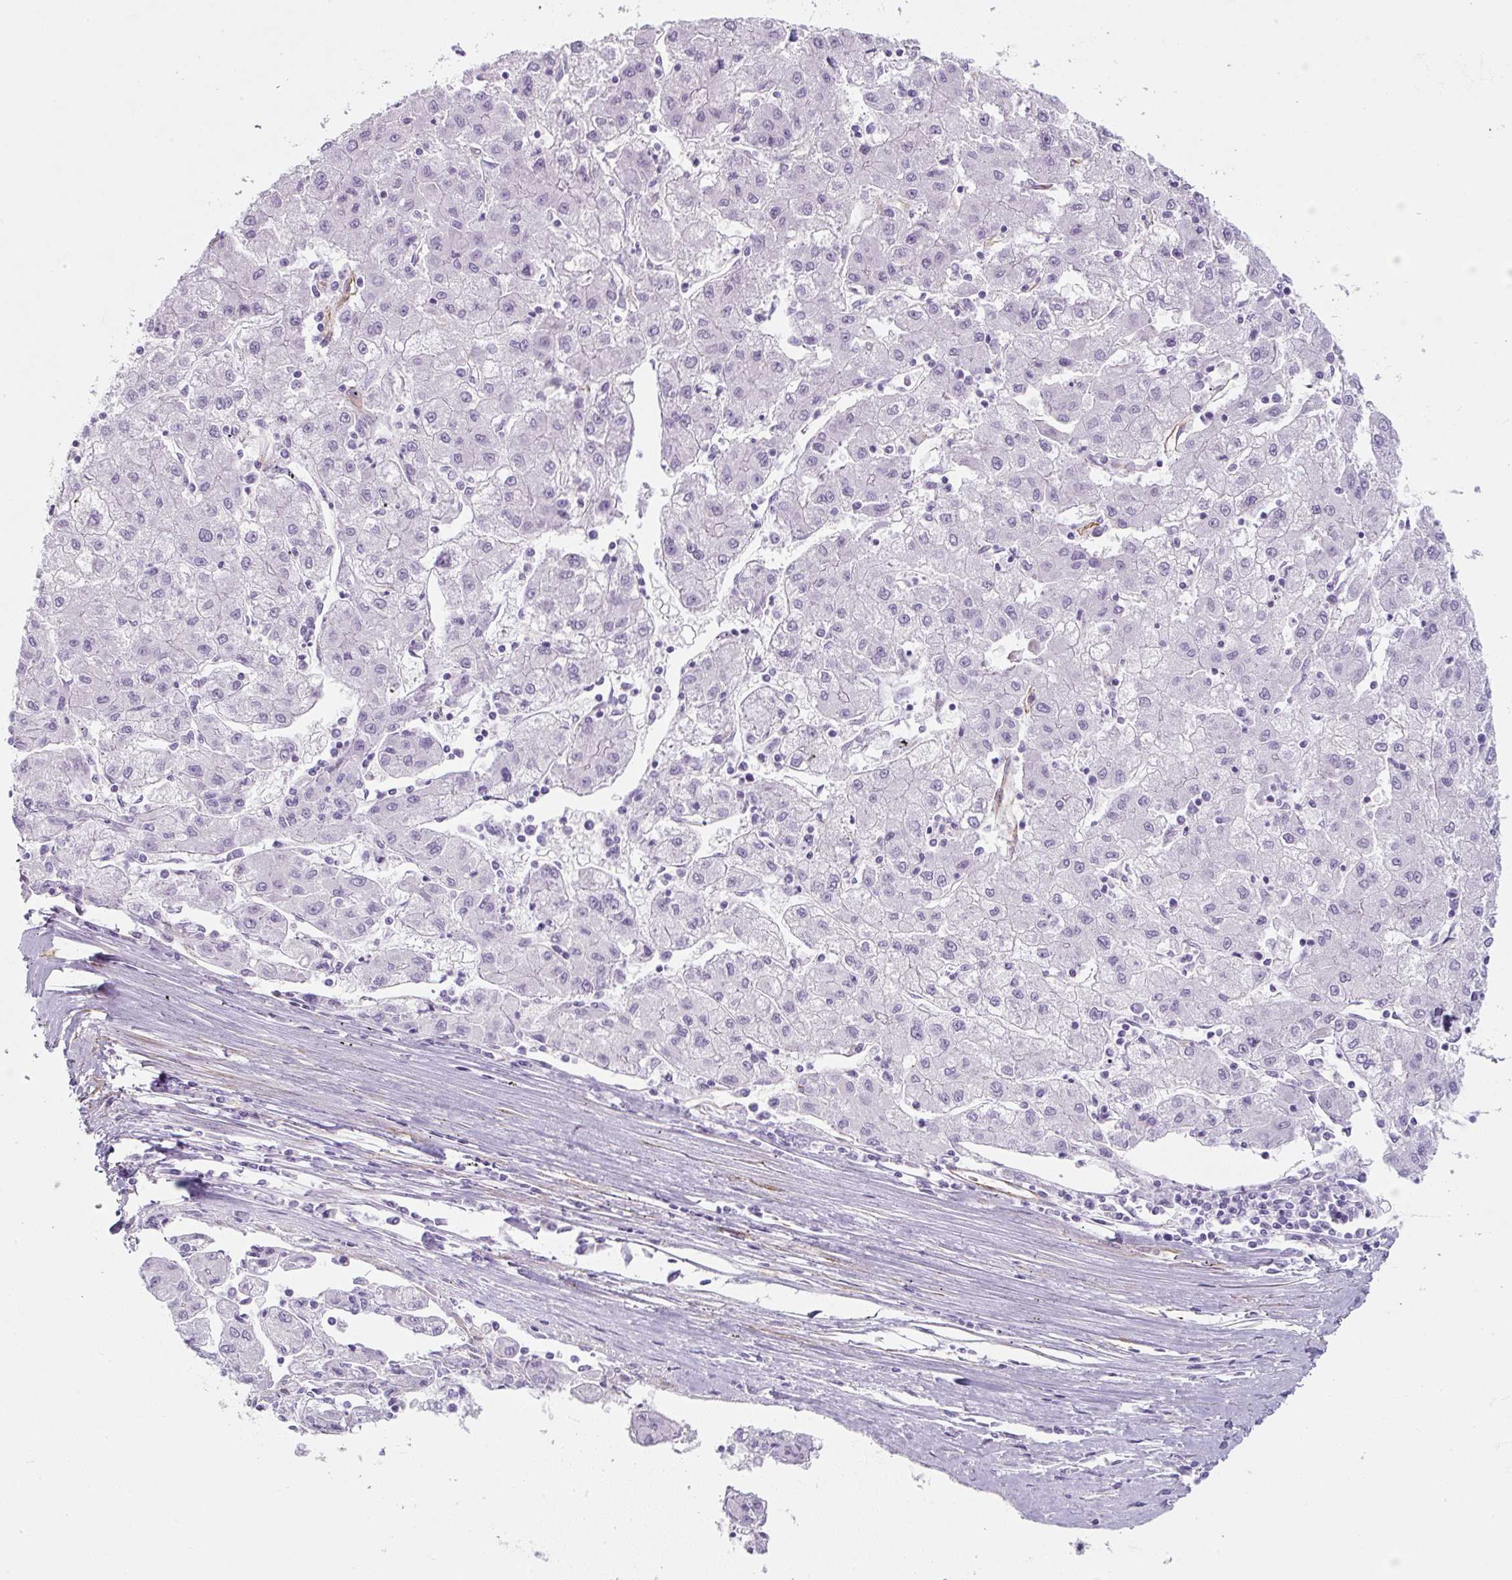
{"staining": {"intensity": "negative", "quantity": "none", "location": "none"}, "tissue": "liver cancer", "cell_type": "Tumor cells", "image_type": "cancer", "snomed": [{"axis": "morphology", "description": "Carcinoma, Hepatocellular, NOS"}, {"axis": "topography", "description": "Liver"}], "caption": "Tumor cells are negative for brown protein staining in liver cancer (hepatocellular carcinoma). Brightfield microscopy of immunohistochemistry stained with DAB (3,3'-diaminobenzidine) (brown) and hematoxylin (blue), captured at high magnification.", "gene": "CAVIN3", "patient": {"sex": "male", "age": 72}}